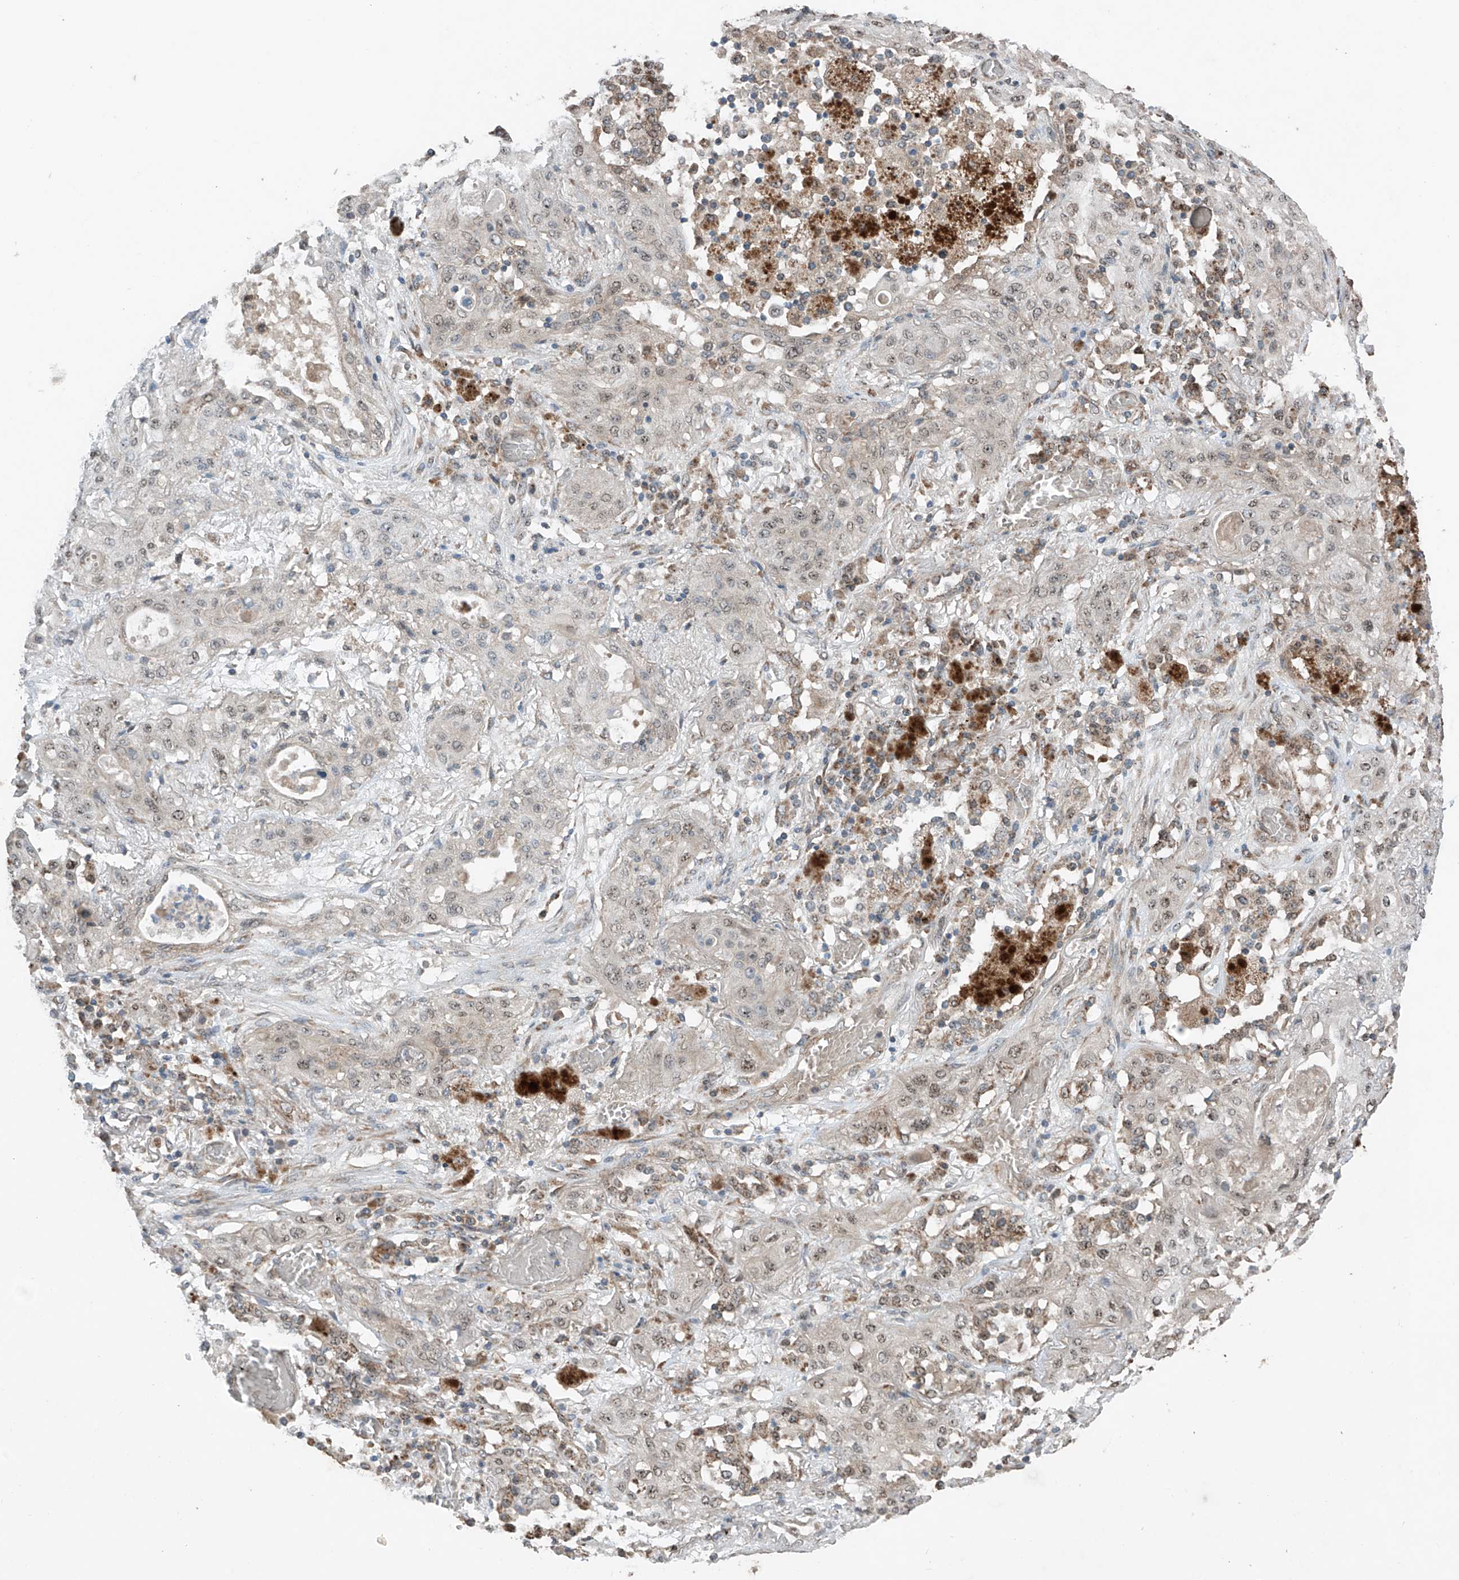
{"staining": {"intensity": "negative", "quantity": "none", "location": "none"}, "tissue": "lung cancer", "cell_type": "Tumor cells", "image_type": "cancer", "snomed": [{"axis": "morphology", "description": "Squamous cell carcinoma, NOS"}, {"axis": "topography", "description": "Lung"}], "caption": "A histopathology image of lung cancer stained for a protein demonstrates no brown staining in tumor cells.", "gene": "SAMD3", "patient": {"sex": "female", "age": 47}}